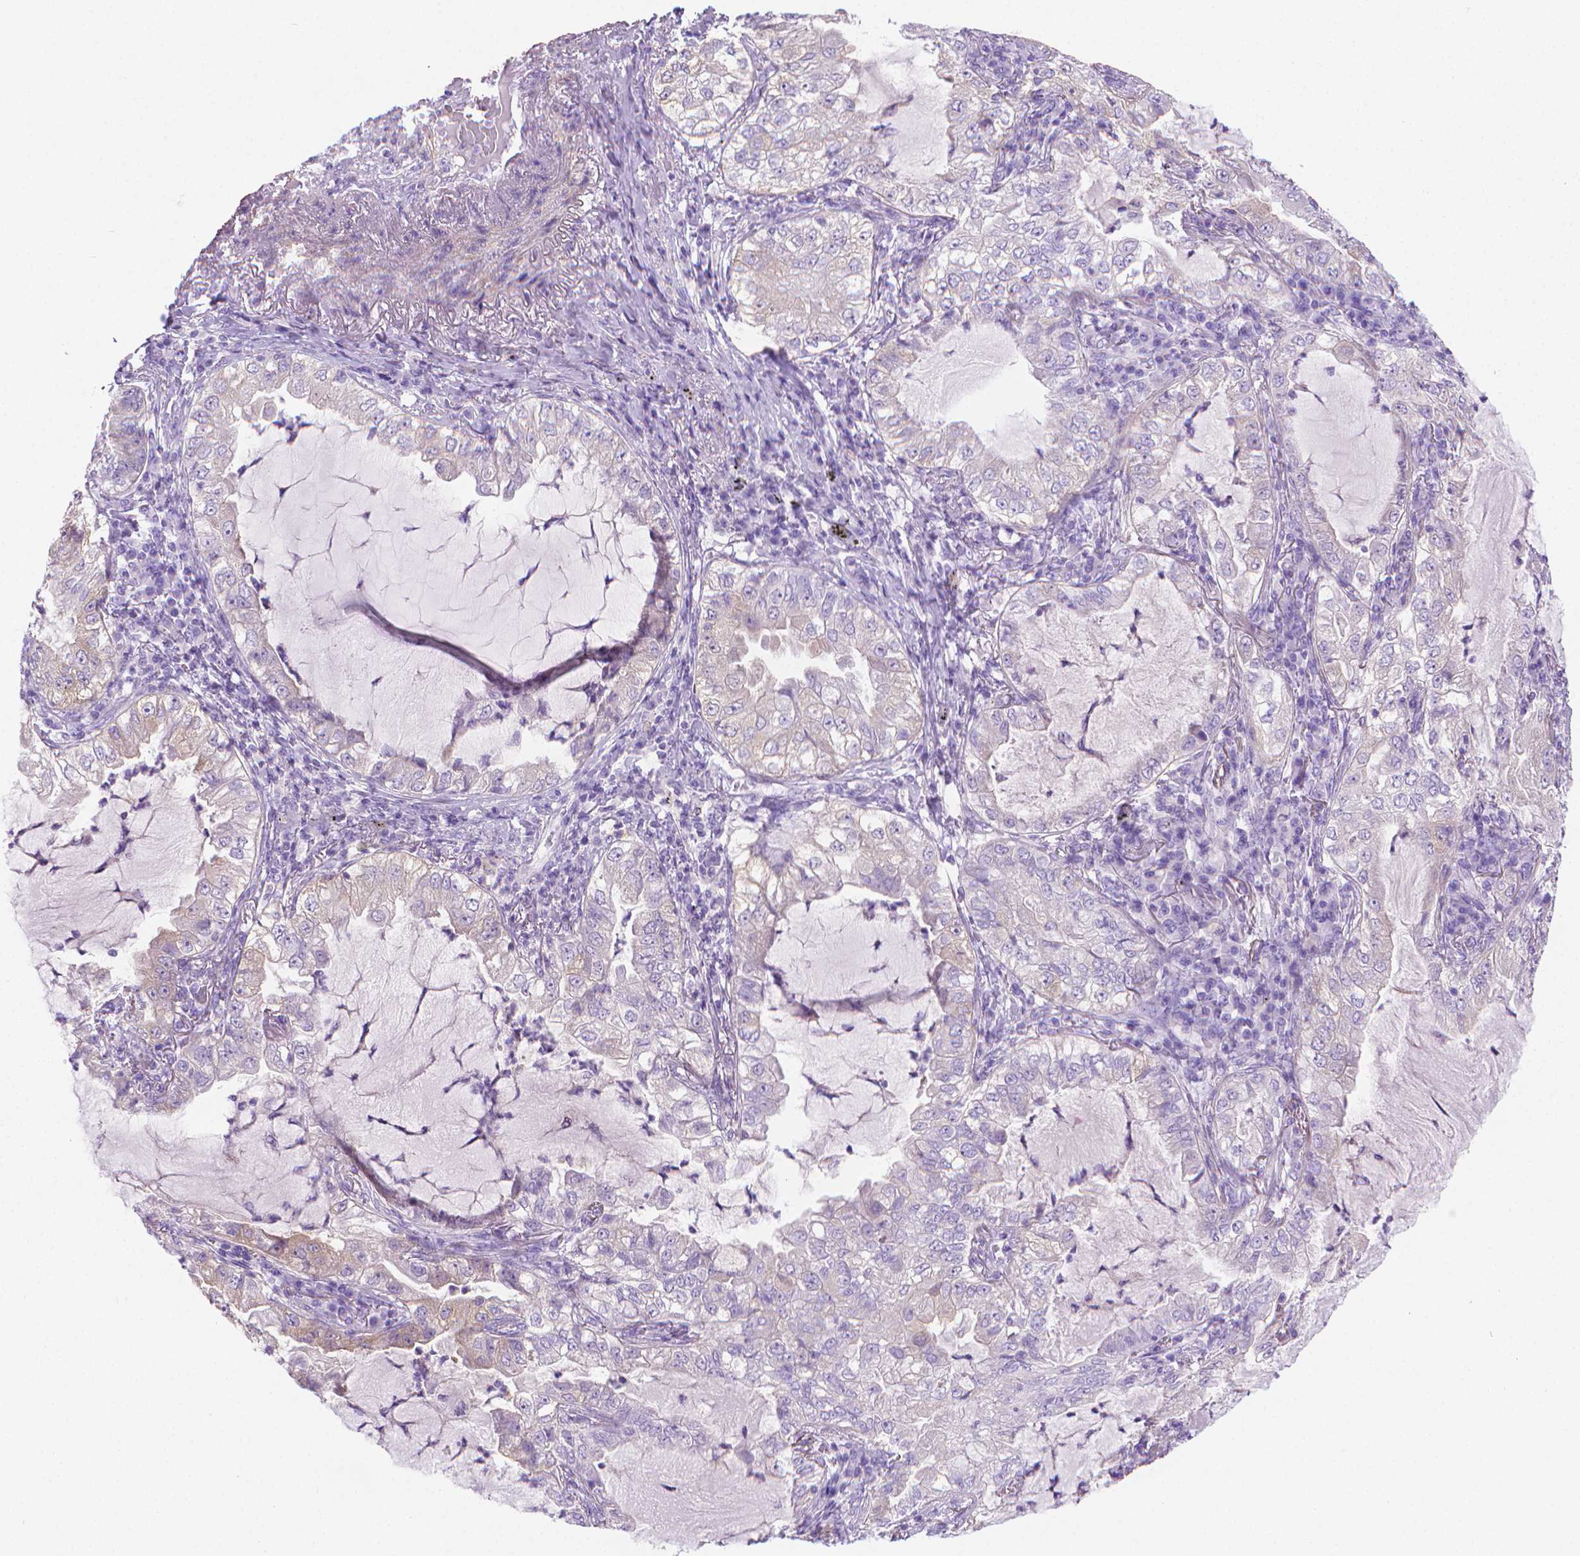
{"staining": {"intensity": "negative", "quantity": "none", "location": "none"}, "tissue": "lung cancer", "cell_type": "Tumor cells", "image_type": "cancer", "snomed": [{"axis": "morphology", "description": "Adenocarcinoma, NOS"}, {"axis": "topography", "description": "Lung"}], "caption": "The micrograph exhibits no significant expression in tumor cells of lung cancer (adenocarcinoma). The staining is performed using DAB (3,3'-diaminobenzidine) brown chromogen with nuclei counter-stained in using hematoxylin.", "gene": "FASN", "patient": {"sex": "female", "age": 73}}